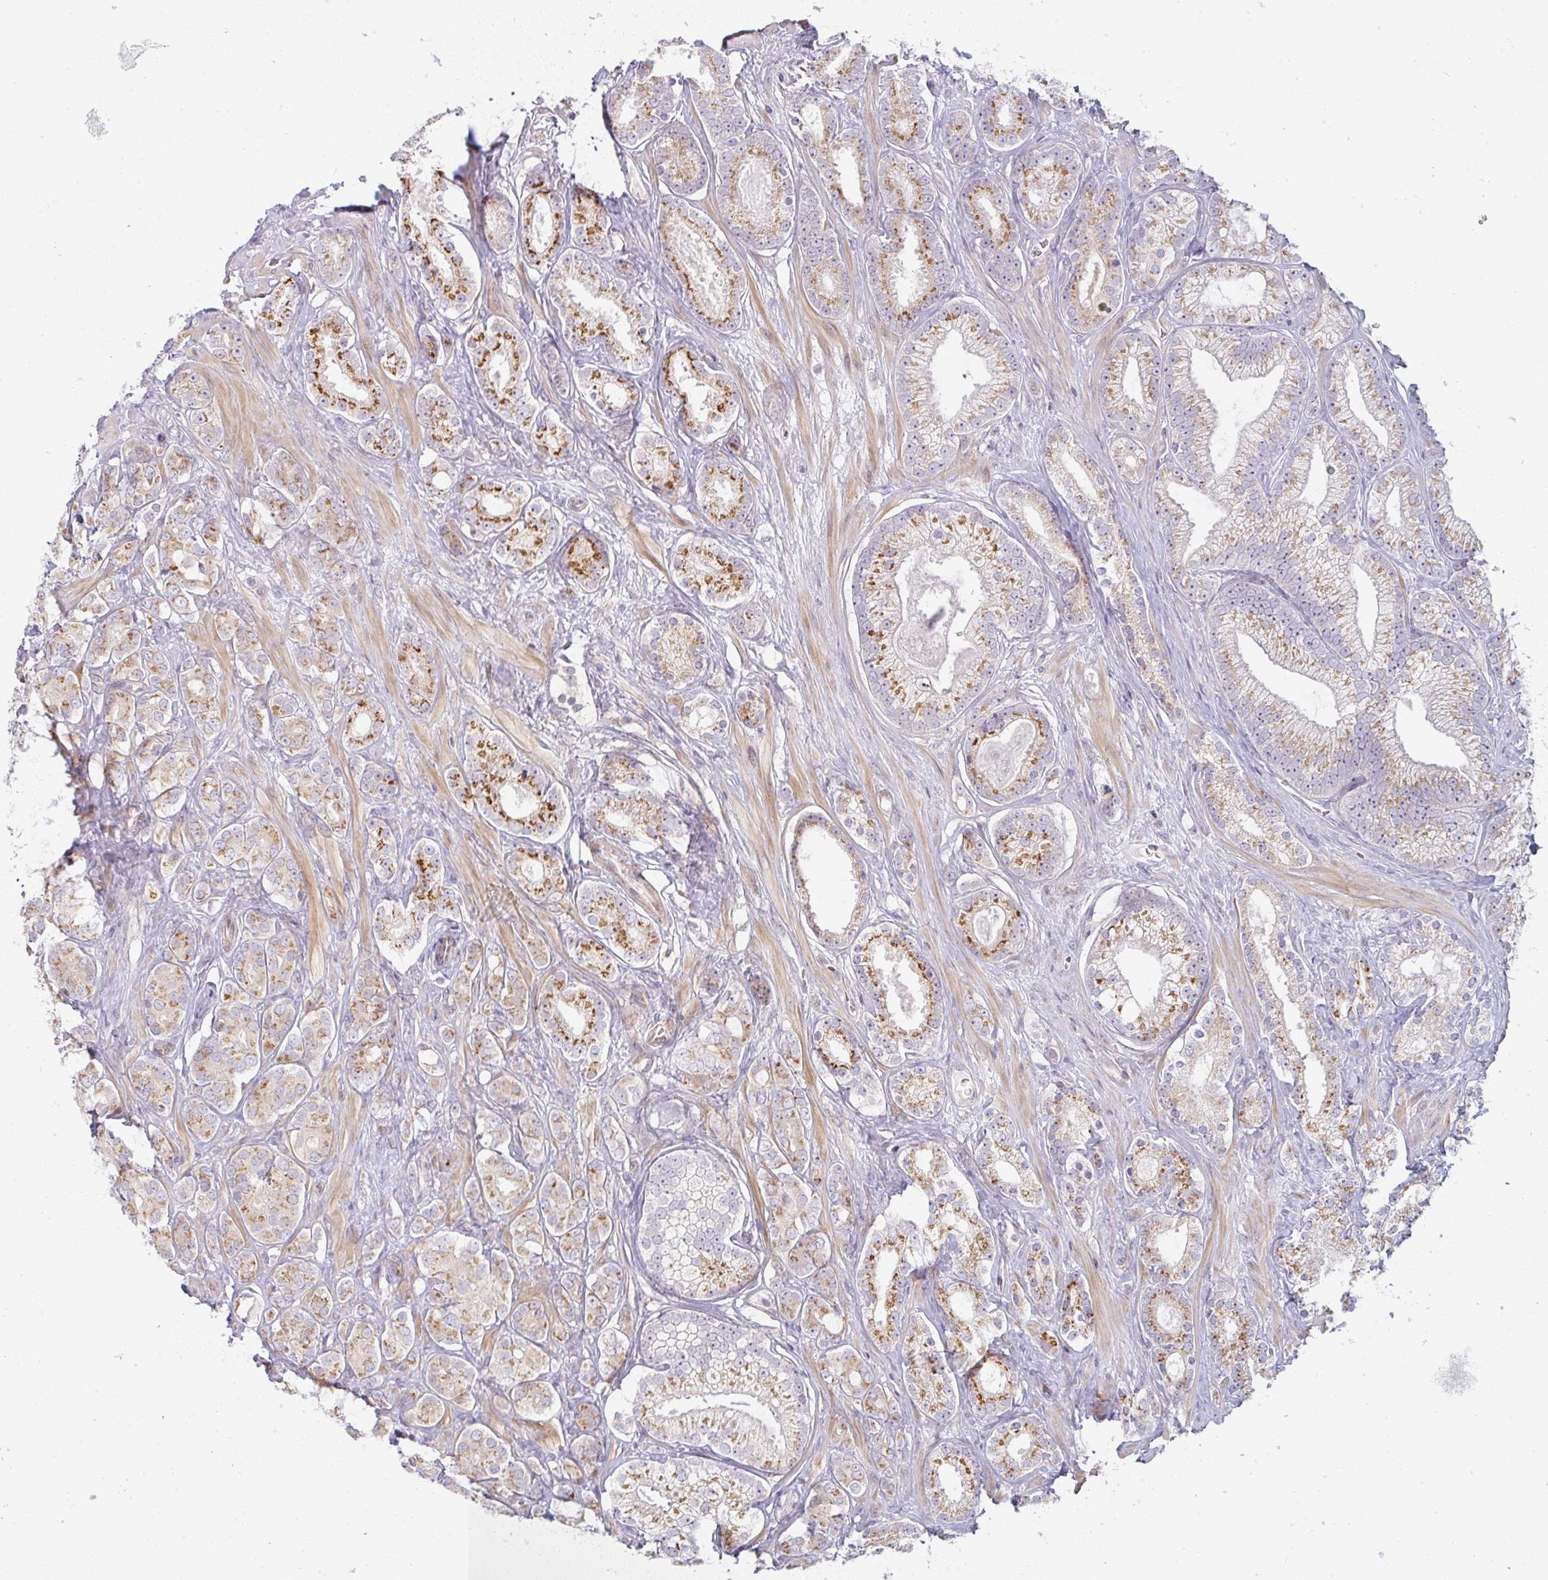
{"staining": {"intensity": "moderate", "quantity": ">75%", "location": "cytoplasmic/membranous"}, "tissue": "prostate cancer", "cell_type": "Tumor cells", "image_type": "cancer", "snomed": [{"axis": "morphology", "description": "Adenocarcinoma, High grade"}, {"axis": "topography", "description": "Prostate"}], "caption": "Immunohistochemical staining of prostate cancer (high-grade adenocarcinoma) demonstrates moderate cytoplasmic/membranous protein staining in about >75% of tumor cells.", "gene": "MOB1A", "patient": {"sex": "male", "age": 66}}